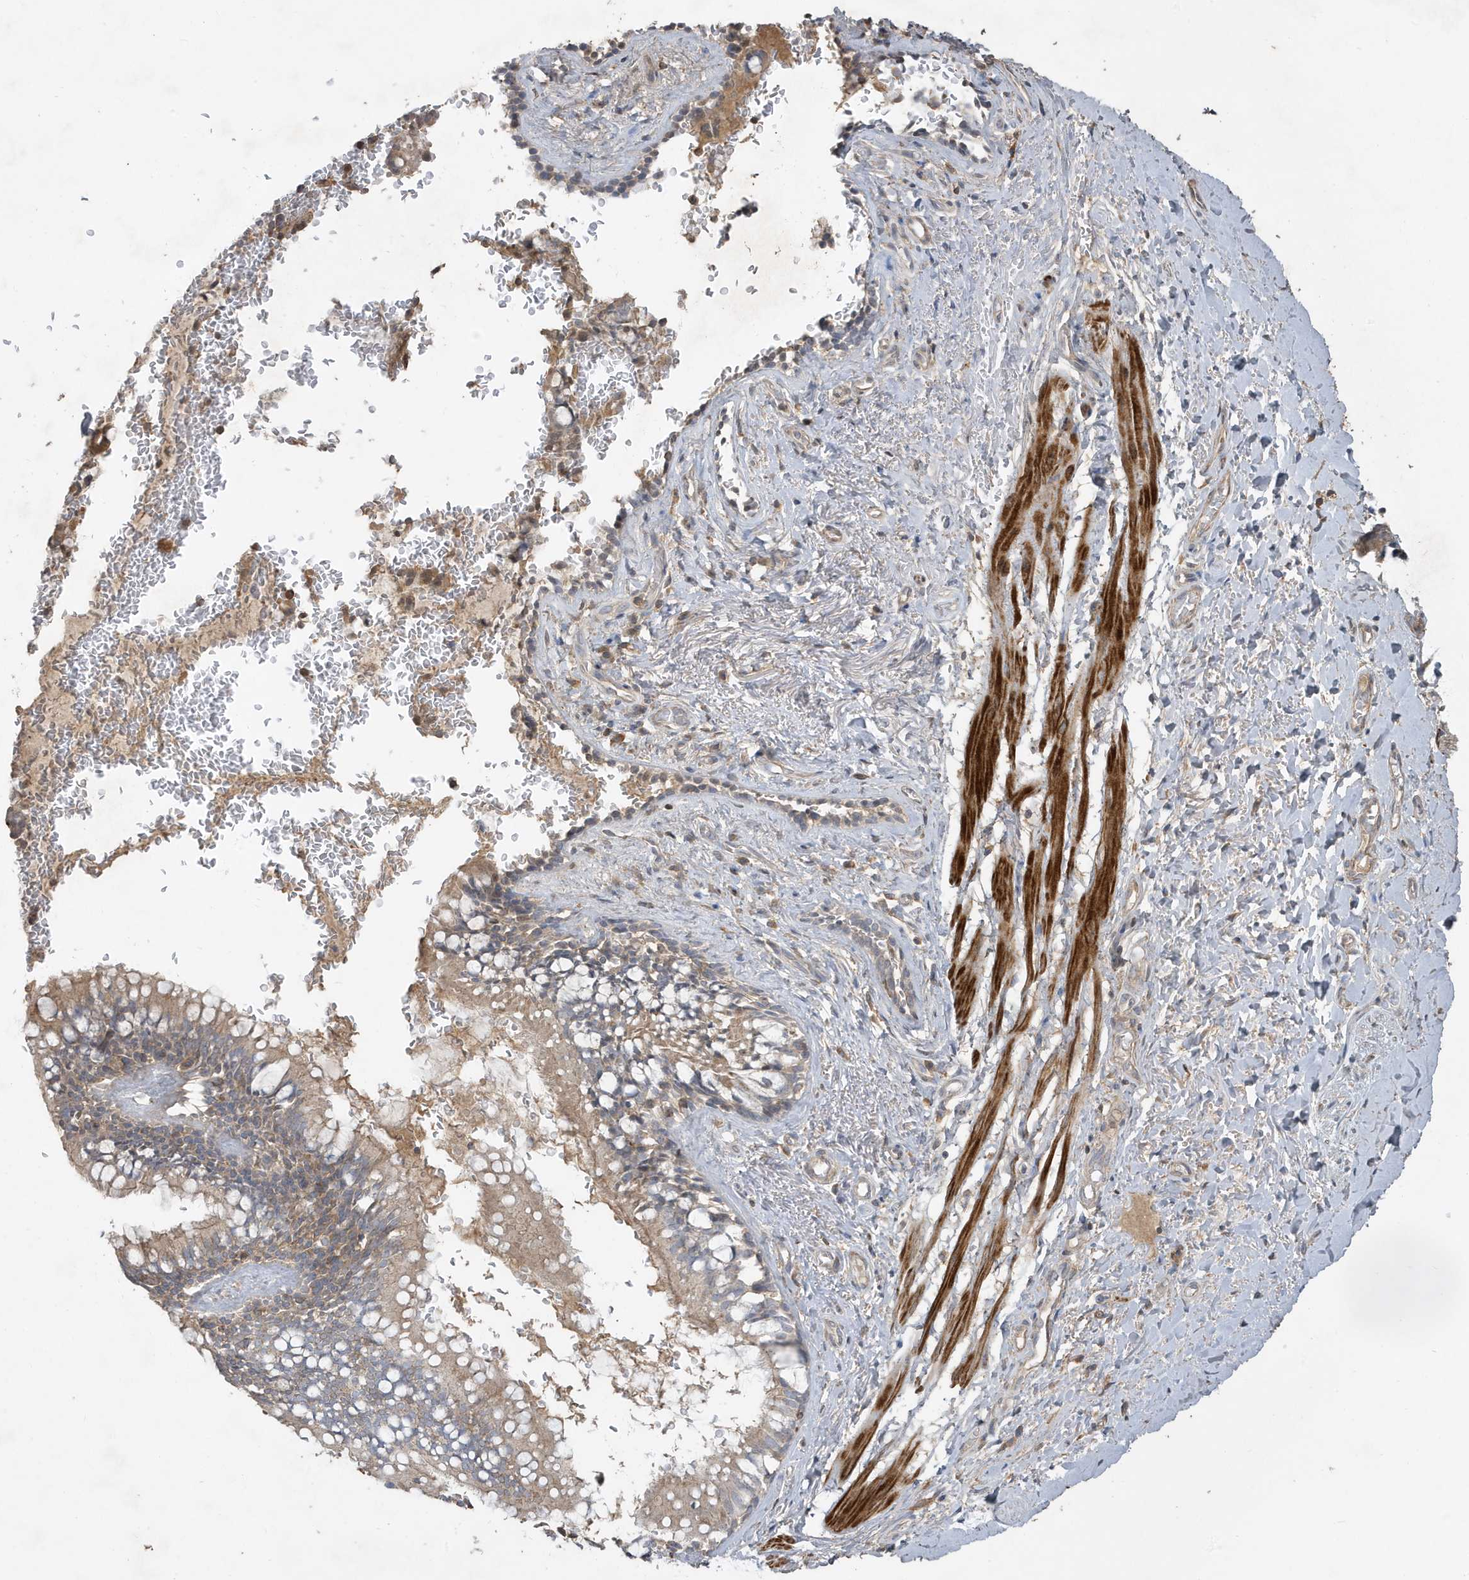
{"staining": {"intensity": "weak", "quantity": "25%-75%", "location": "cytoplasmic/membranous"}, "tissue": "bronchus", "cell_type": "Respiratory epithelial cells", "image_type": "normal", "snomed": [{"axis": "morphology", "description": "Normal tissue, NOS"}, {"axis": "topography", "description": "Cartilage tissue"}, {"axis": "topography", "description": "Bronchus"}], "caption": "The image shows staining of normal bronchus, revealing weak cytoplasmic/membranous protein staining (brown color) within respiratory epithelial cells.", "gene": "PRRT3", "patient": {"sex": "female", "age": 36}}